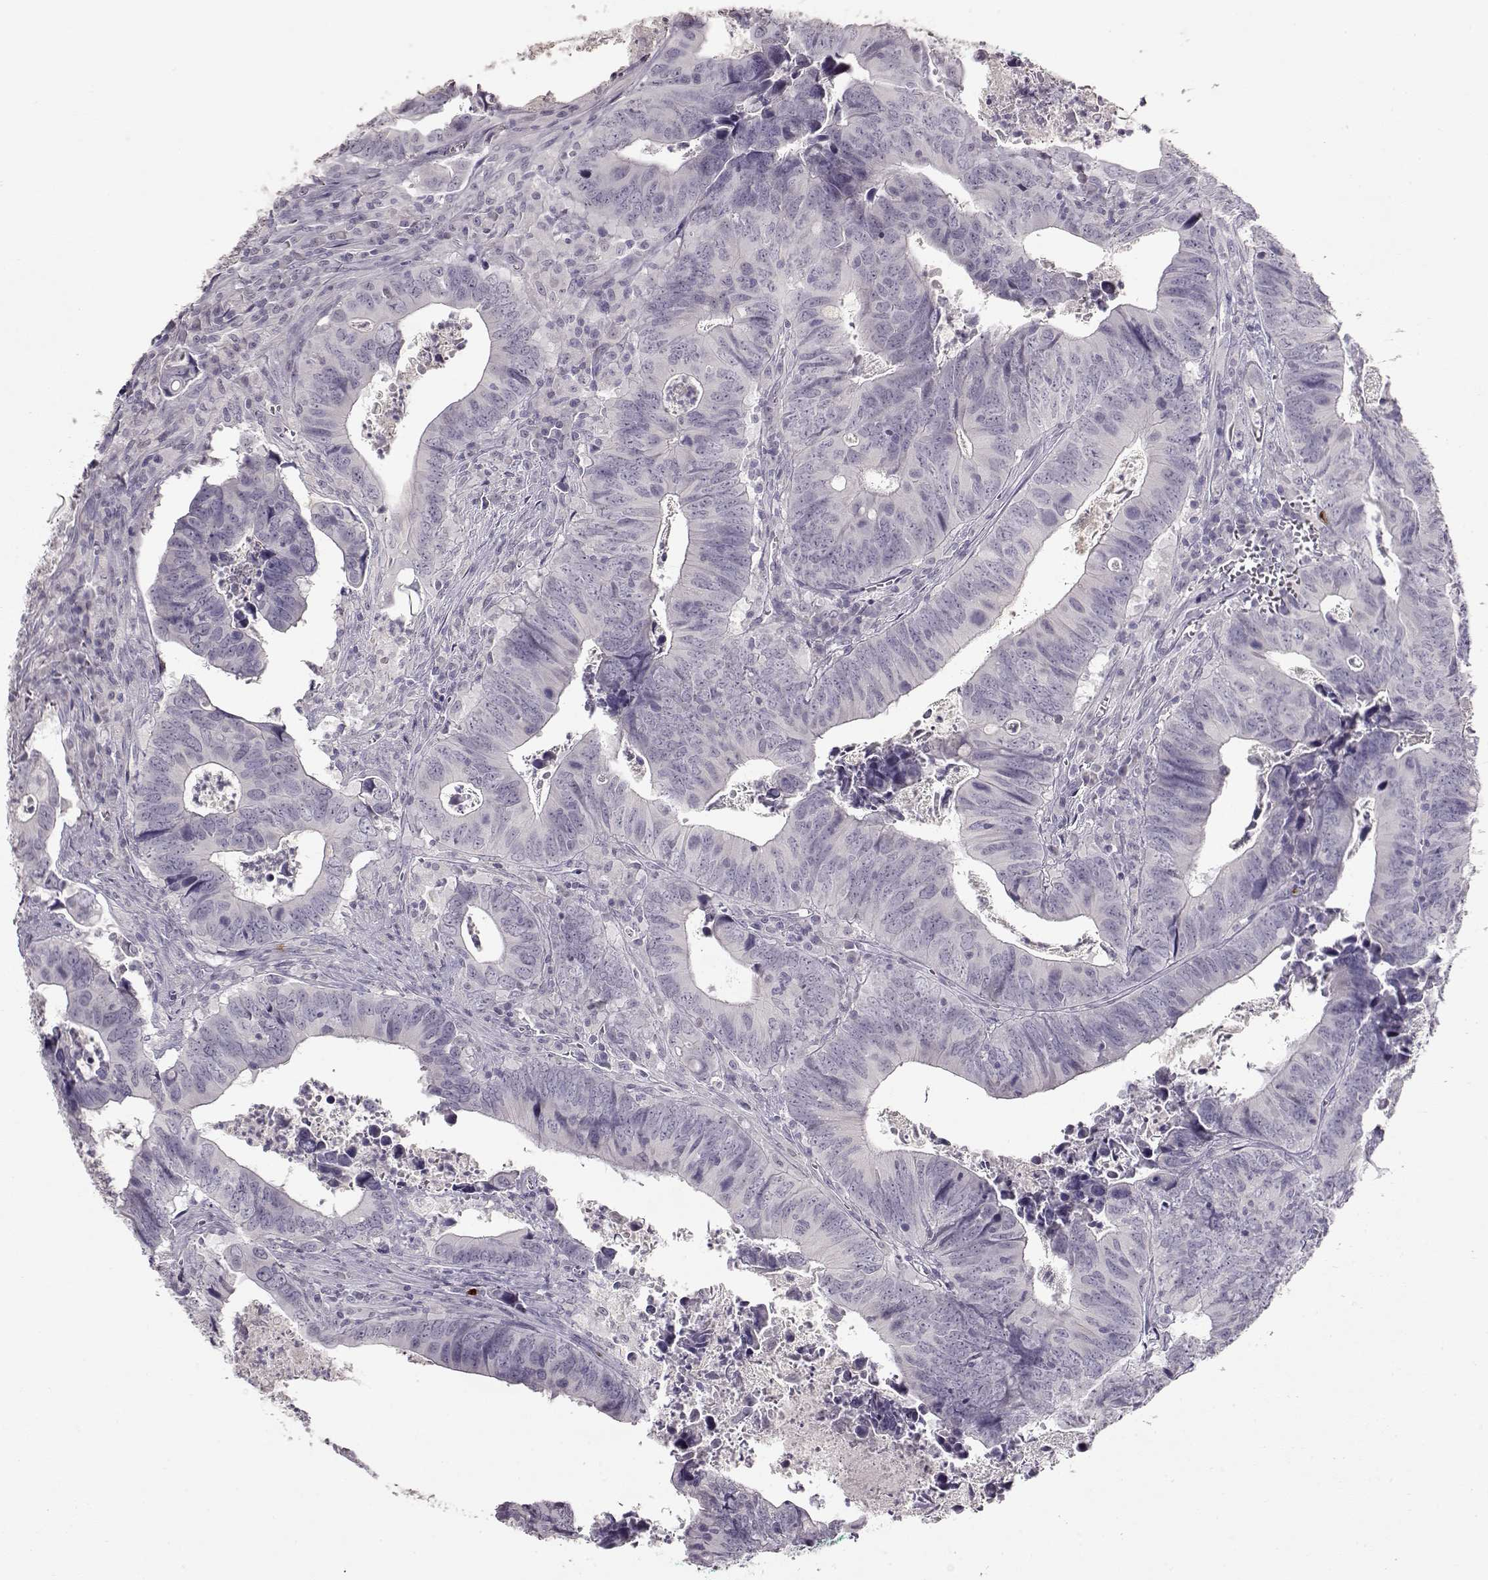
{"staining": {"intensity": "negative", "quantity": "none", "location": "none"}, "tissue": "colorectal cancer", "cell_type": "Tumor cells", "image_type": "cancer", "snomed": [{"axis": "morphology", "description": "Adenocarcinoma, NOS"}, {"axis": "topography", "description": "Colon"}], "caption": "Tumor cells show no significant protein expression in colorectal adenocarcinoma.", "gene": "S100B", "patient": {"sex": "female", "age": 82}}